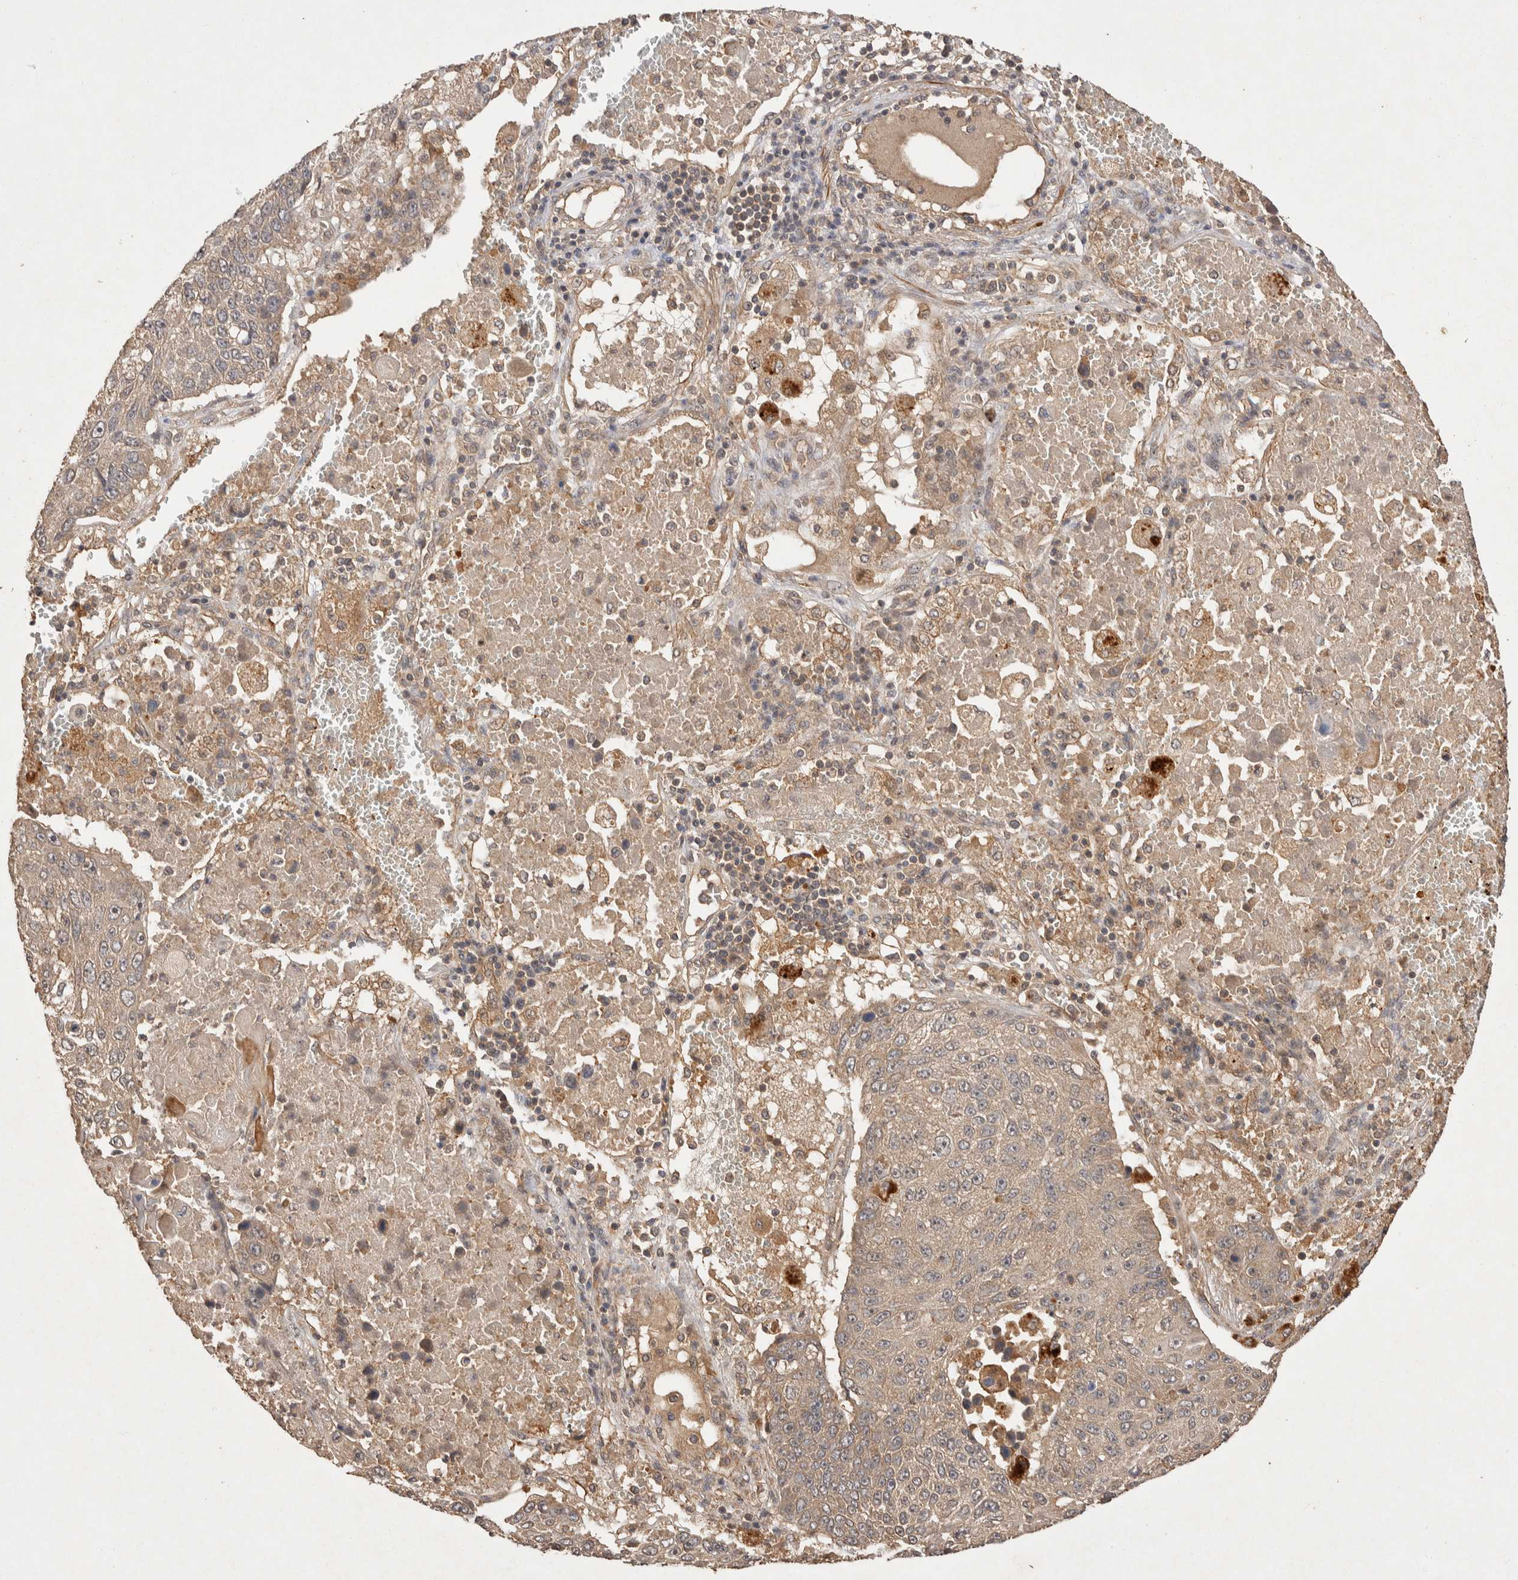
{"staining": {"intensity": "weak", "quantity": "25%-75%", "location": "cytoplasmic/membranous"}, "tissue": "lung cancer", "cell_type": "Tumor cells", "image_type": "cancer", "snomed": [{"axis": "morphology", "description": "Squamous cell carcinoma, NOS"}, {"axis": "topography", "description": "Lung"}], "caption": "About 25%-75% of tumor cells in lung squamous cell carcinoma exhibit weak cytoplasmic/membranous protein expression as visualized by brown immunohistochemical staining.", "gene": "NSMAF", "patient": {"sex": "male", "age": 61}}